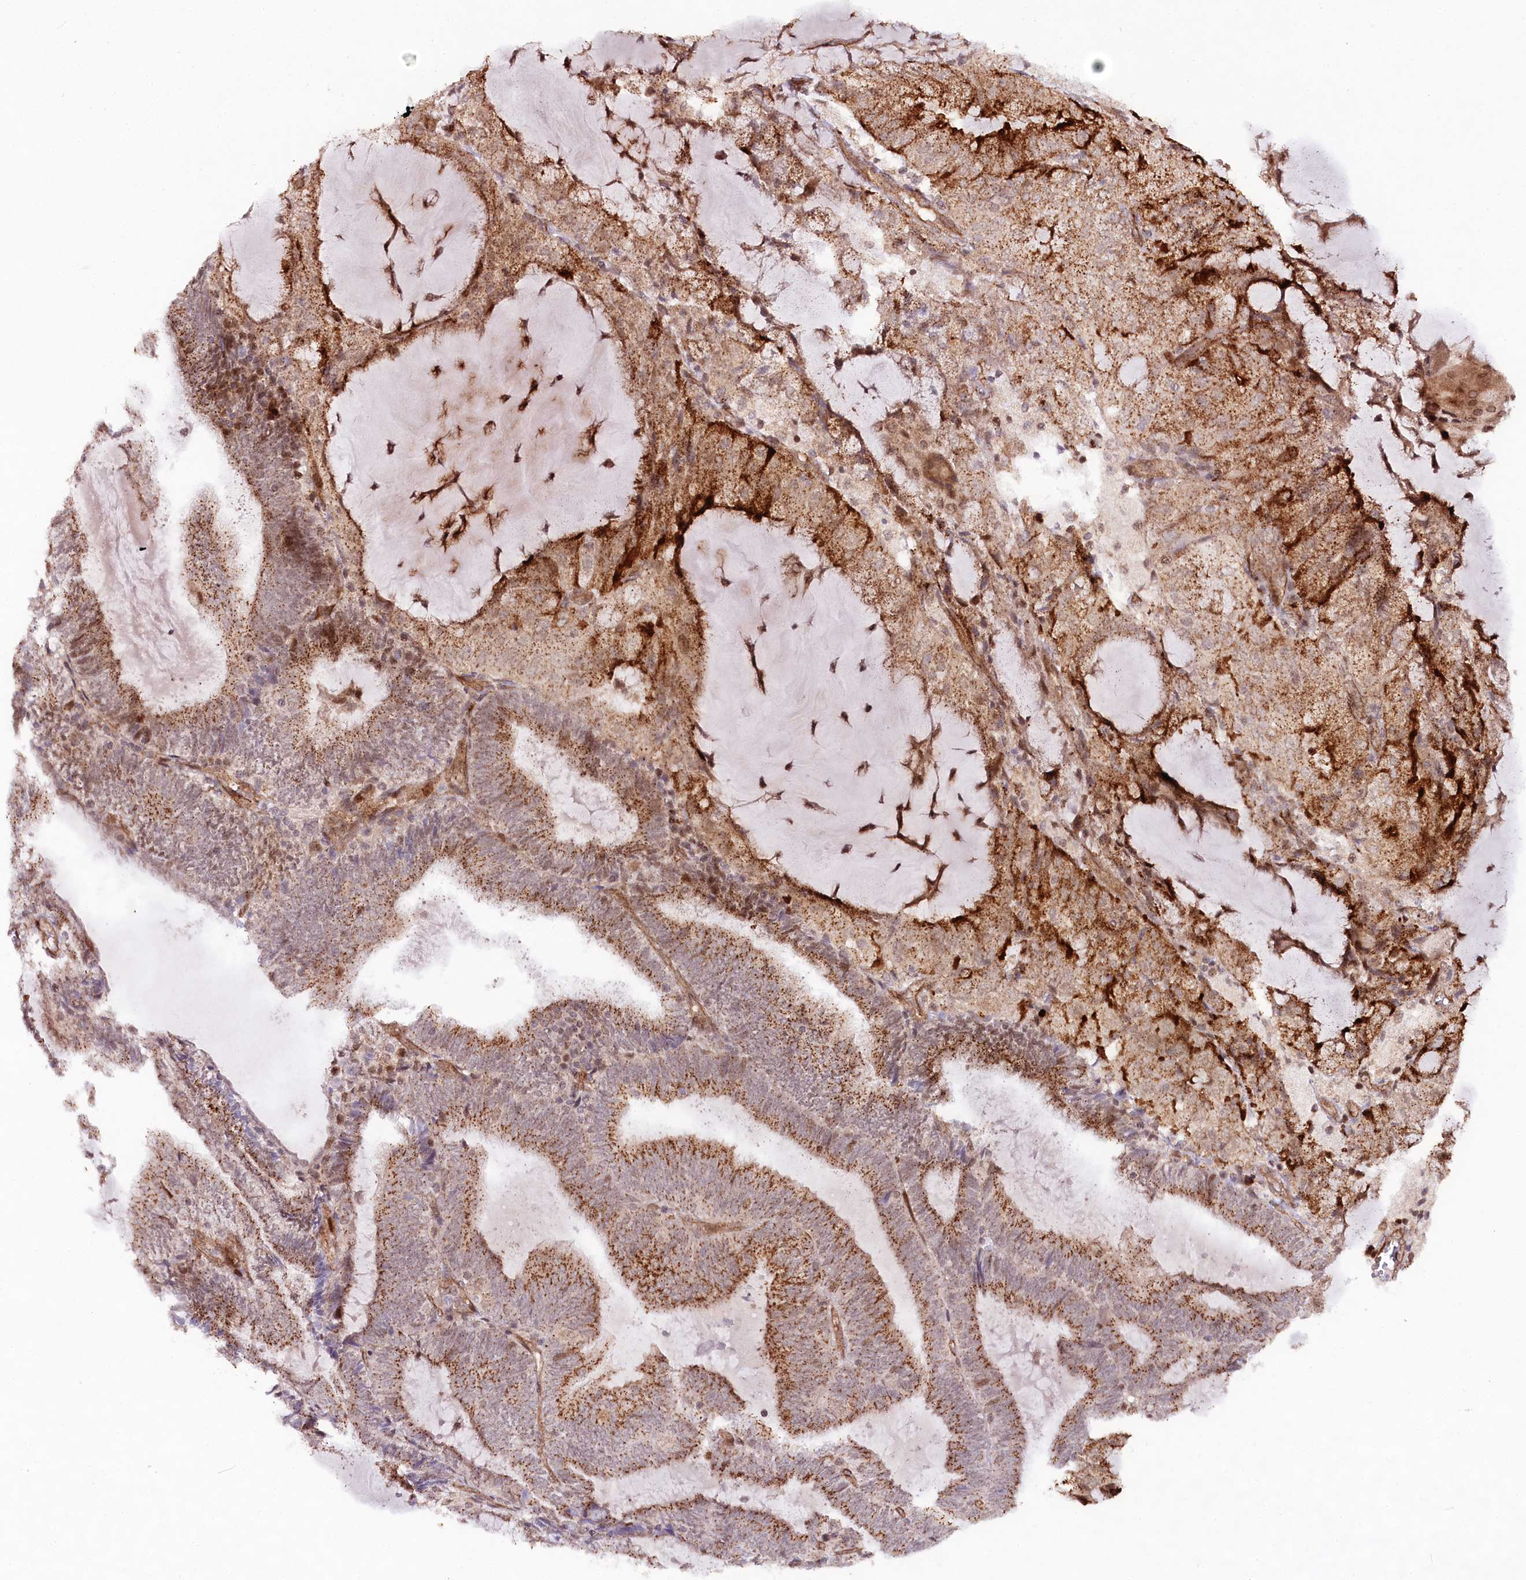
{"staining": {"intensity": "moderate", "quantity": ">75%", "location": "cytoplasmic/membranous"}, "tissue": "endometrial cancer", "cell_type": "Tumor cells", "image_type": "cancer", "snomed": [{"axis": "morphology", "description": "Adenocarcinoma, NOS"}, {"axis": "topography", "description": "Endometrium"}], "caption": "Protein expression analysis of human adenocarcinoma (endometrial) reveals moderate cytoplasmic/membranous staining in about >75% of tumor cells.", "gene": "COPG1", "patient": {"sex": "female", "age": 81}}